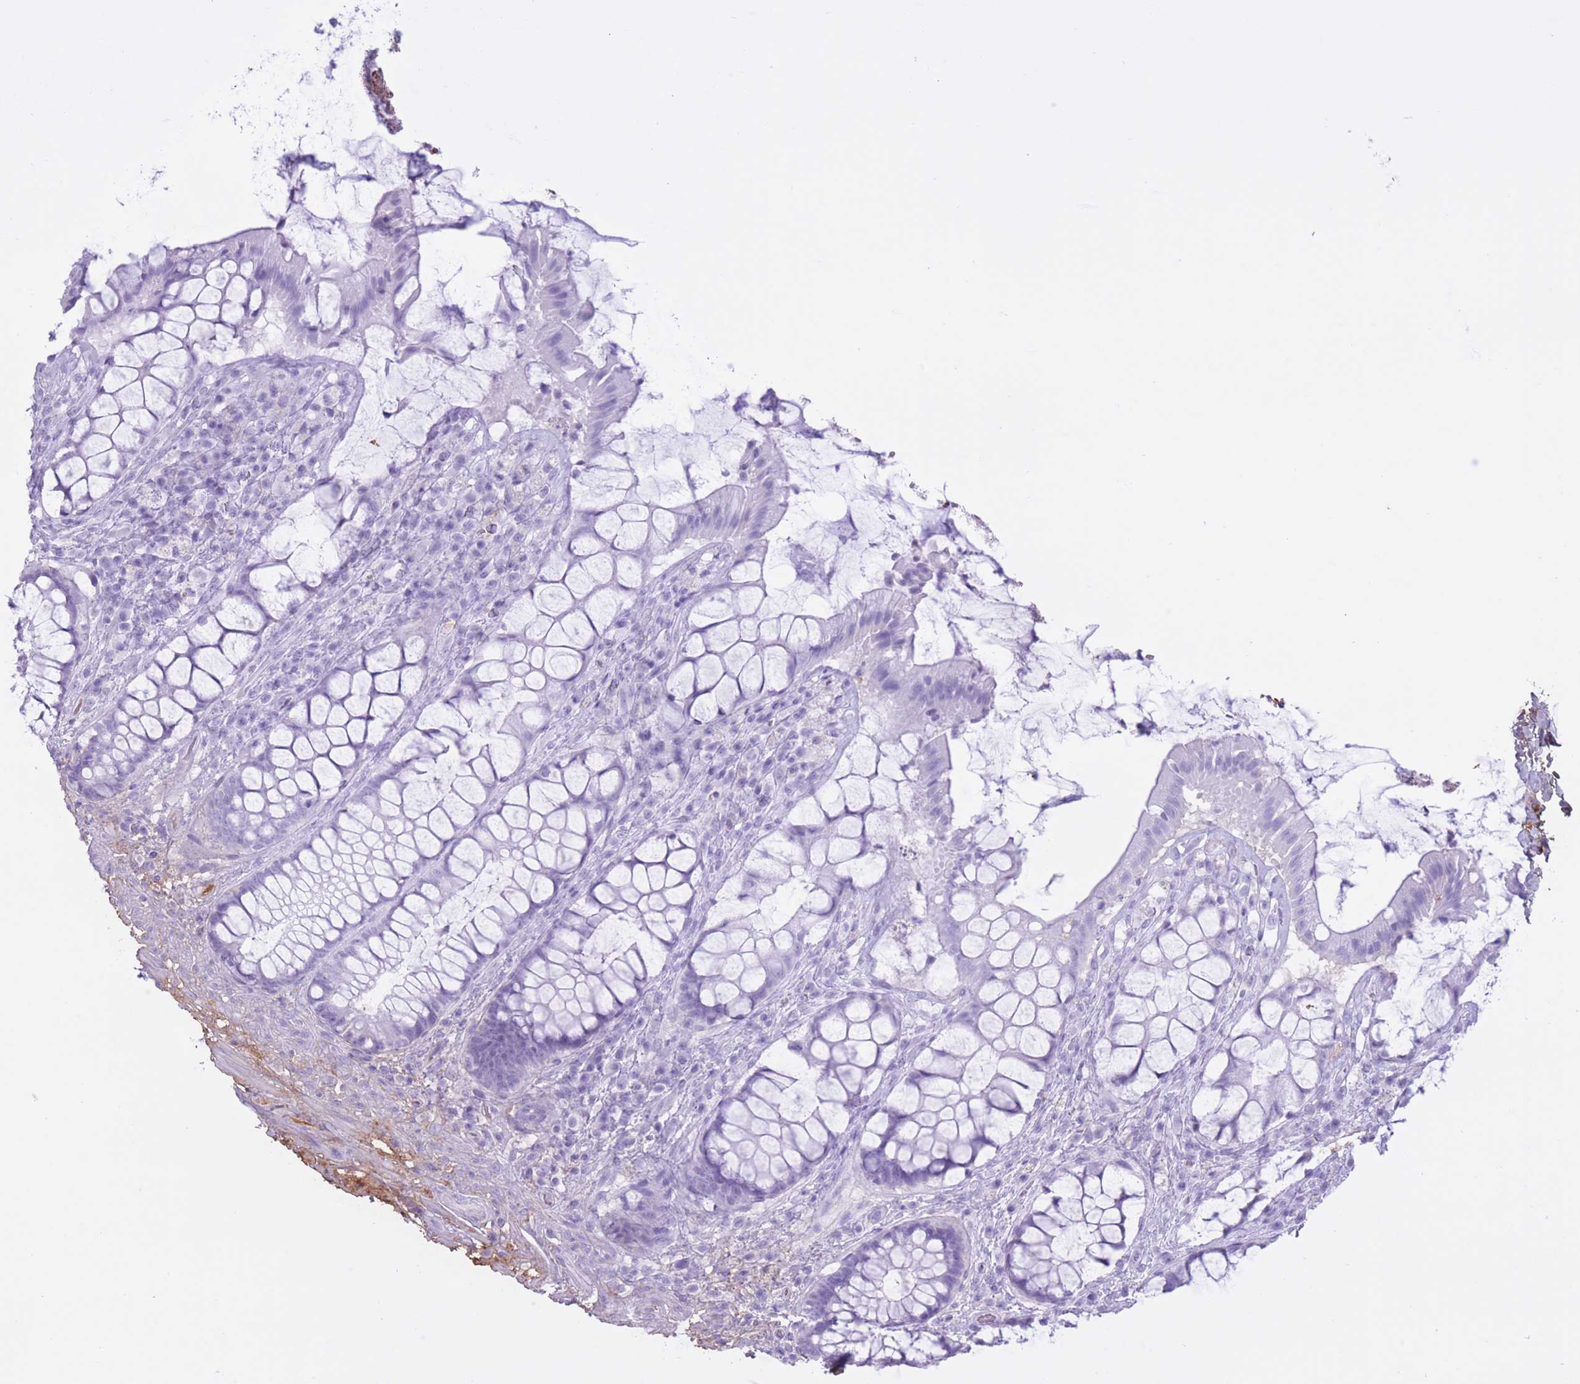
{"staining": {"intensity": "negative", "quantity": "none", "location": "none"}, "tissue": "rectum", "cell_type": "Glandular cells", "image_type": "normal", "snomed": [{"axis": "morphology", "description": "Normal tissue, NOS"}, {"axis": "topography", "description": "Rectum"}], "caption": "This is an immunohistochemistry micrograph of benign rectum. There is no expression in glandular cells.", "gene": "AP3S1", "patient": {"sex": "female", "age": 58}}